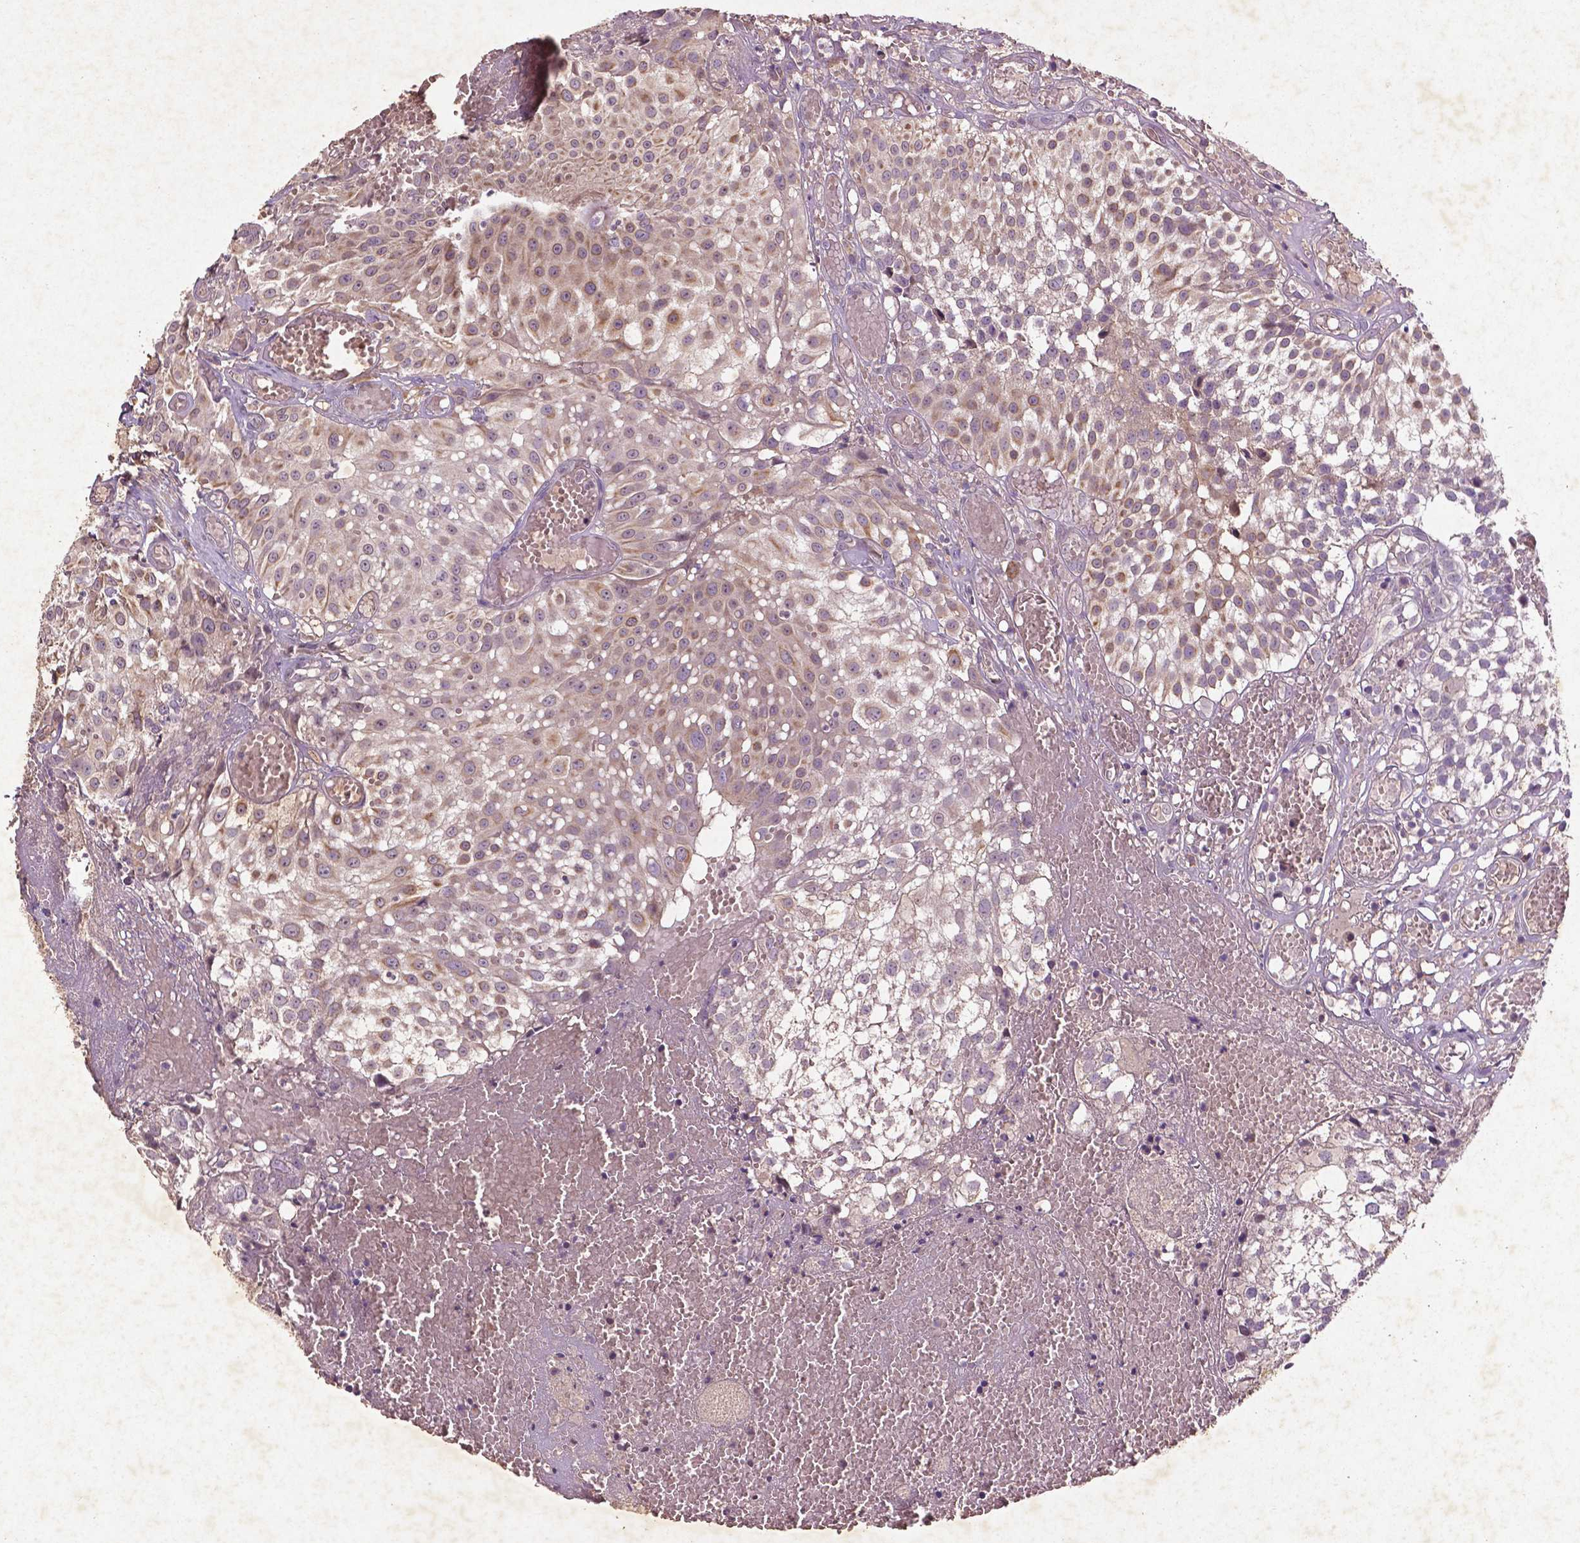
{"staining": {"intensity": "moderate", "quantity": ">75%", "location": "cytoplasmic/membranous"}, "tissue": "urothelial cancer", "cell_type": "Tumor cells", "image_type": "cancer", "snomed": [{"axis": "morphology", "description": "Urothelial carcinoma, Low grade"}, {"axis": "topography", "description": "Urinary bladder"}], "caption": "Urothelial carcinoma (low-grade) stained with IHC shows moderate cytoplasmic/membranous staining in about >75% of tumor cells.", "gene": "COQ2", "patient": {"sex": "male", "age": 79}}